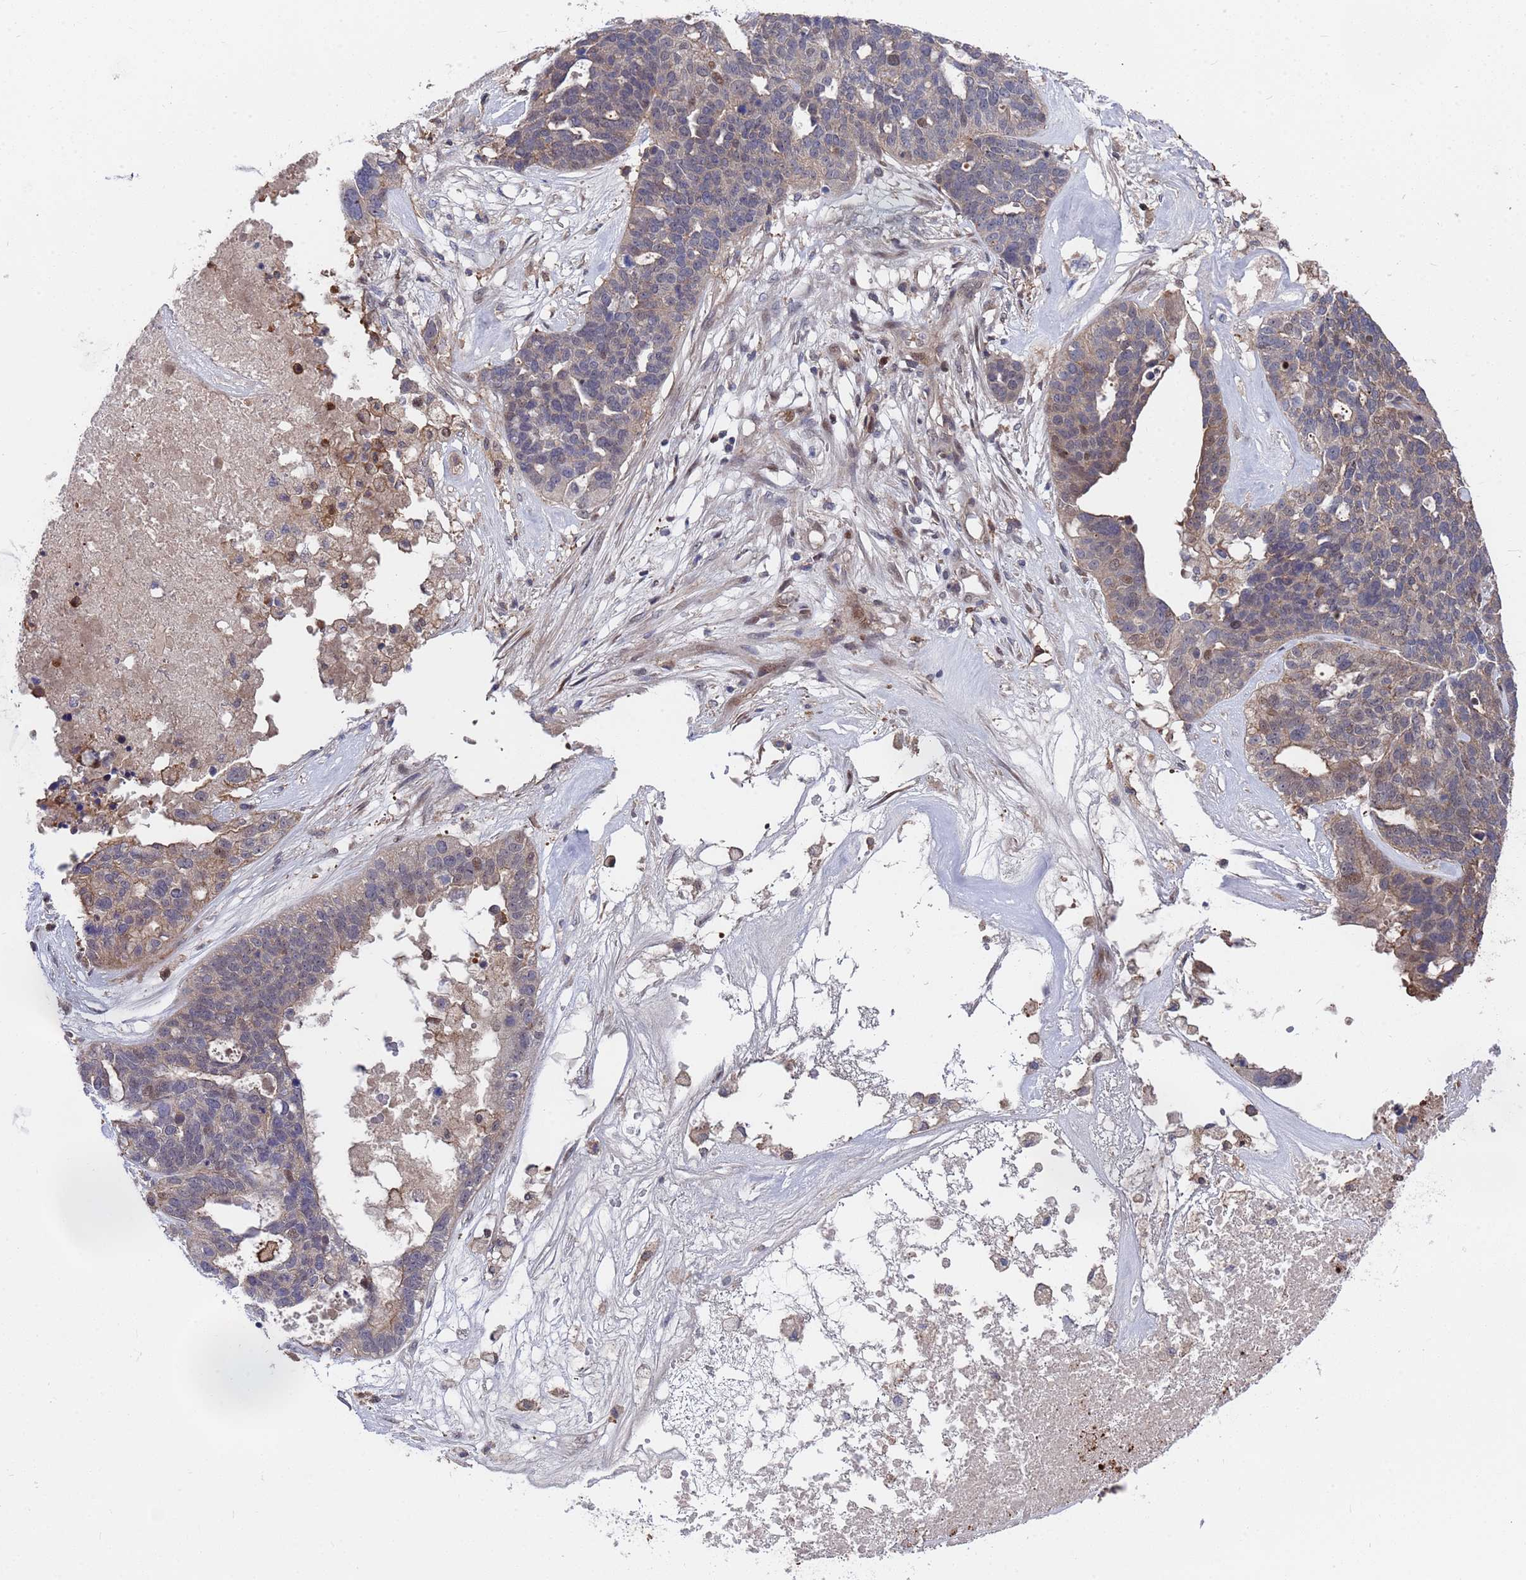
{"staining": {"intensity": "weak", "quantity": "<25%", "location": "cytoplasmic/membranous"}, "tissue": "ovarian cancer", "cell_type": "Tumor cells", "image_type": "cancer", "snomed": [{"axis": "morphology", "description": "Cystadenocarcinoma, serous, NOS"}, {"axis": "topography", "description": "Ovary"}], "caption": "Tumor cells show no significant protein positivity in serous cystadenocarcinoma (ovarian).", "gene": "TMBIM6", "patient": {"sex": "female", "age": 59}}